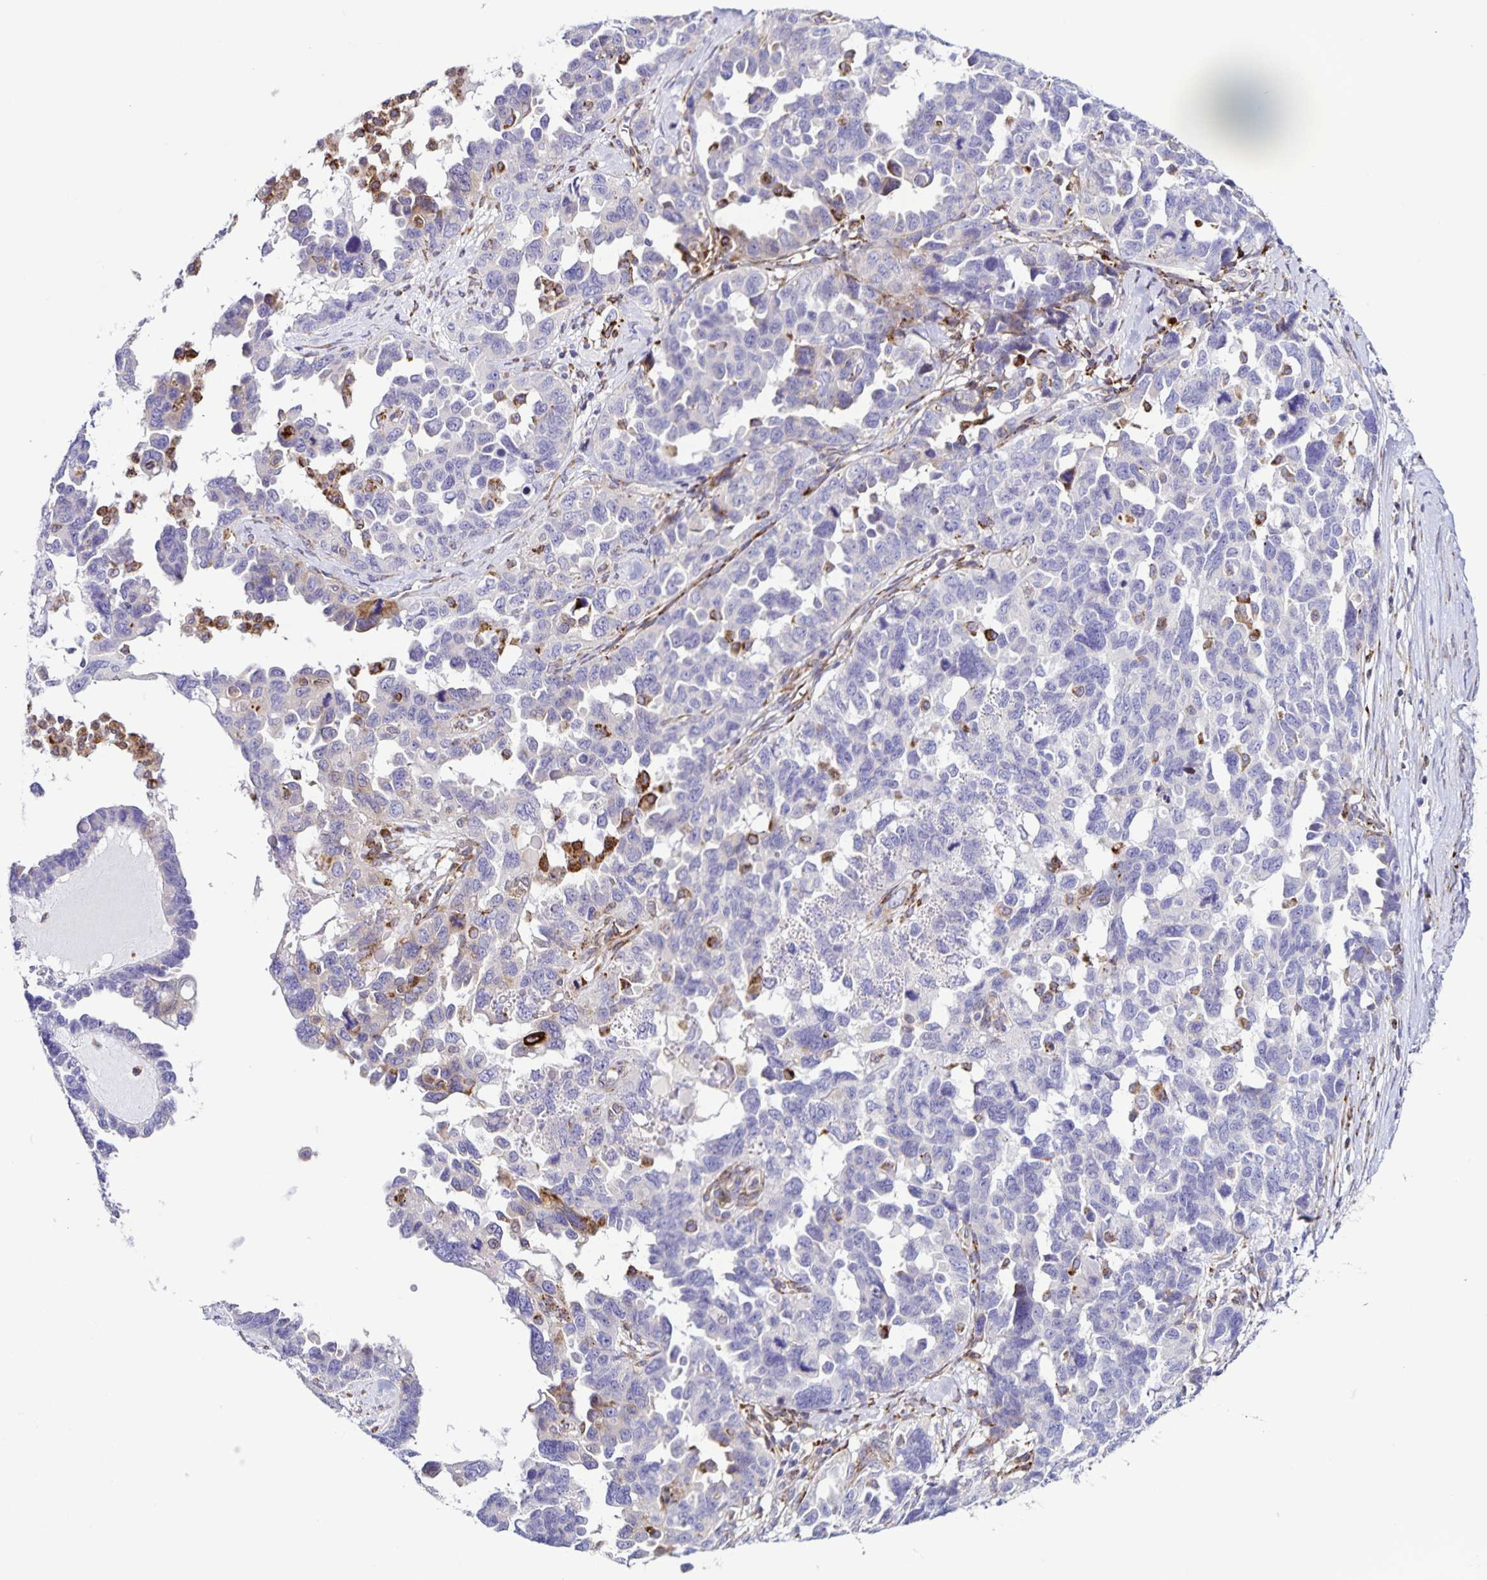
{"staining": {"intensity": "negative", "quantity": "none", "location": "none"}, "tissue": "ovarian cancer", "cell_type": "Tumor cells", "image_type": "cancer", "snomed": [{"axis": "morphology", "description": "Cystadenocarcinoma, serous, NOS"}, {"axis": "topography", "description": "Ovary"}], "caption": "Serous cystadenocarcinoma (ovarian) was stained to show a protein in brown. There is no significant staining in tumor cells.", "gene": "OSBPL5", "patient": {"sex": "female", "age": 69}}